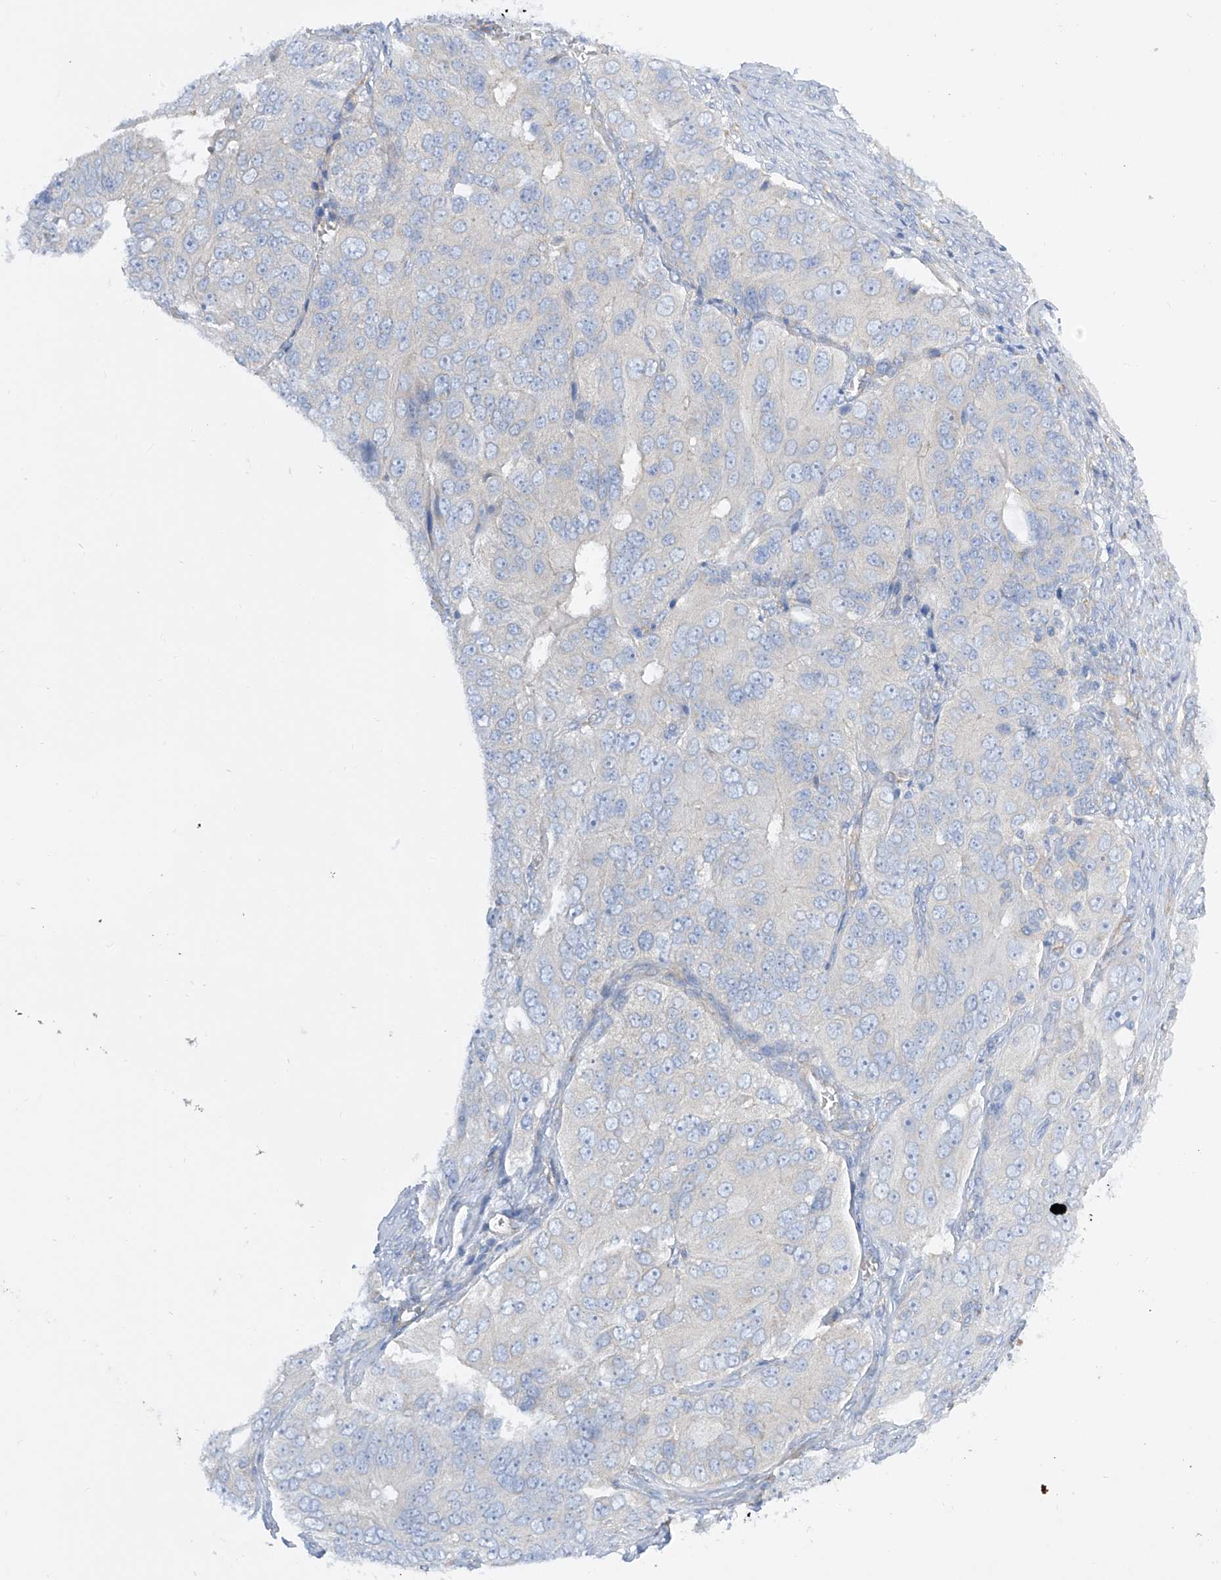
{"staining": {"intensity": "negative", "quantity": "none", "location": "none"}, "tissue": "ovarian cancer", "cell_type": "Tumor cells", "image_type": "cancer", "snomed": [{"axis": "morphology", "description": "Carcinoma, endometroid"}, {"axis": "topography", "description": "Ovary"}], "caption": "The immunohistochemistry (IHC) micrograph has no significant expression in tumor cells of ovarian cancer (endometroid carcinoma) tissue.", "gene": "LCA5", "patient": {"sex": "female", "age": 51}}